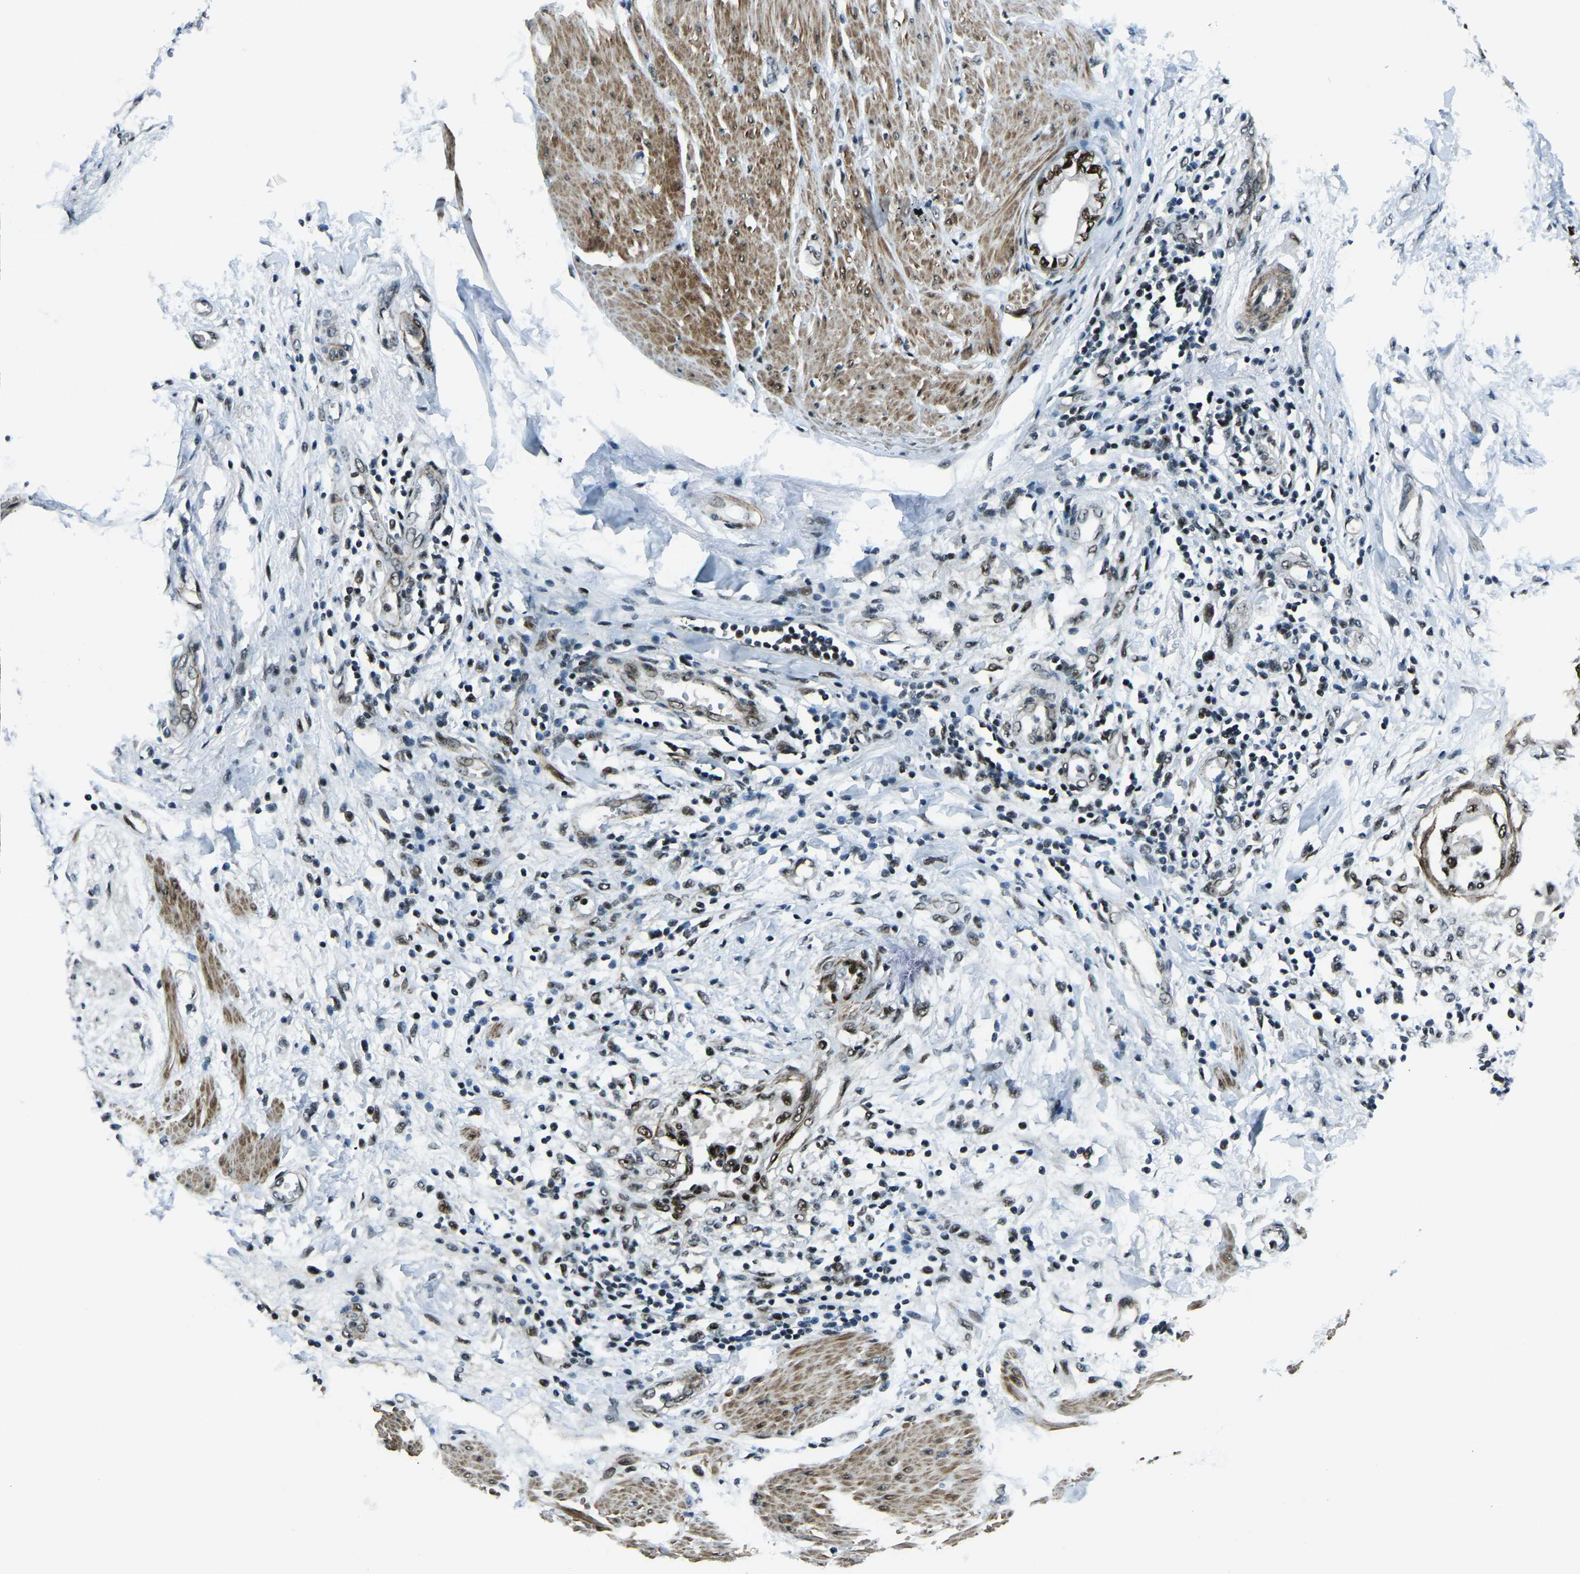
{"staining": {"intensity": "moderate", "quantity": ">75%", "location": "nuclear"}, "tissue": "pancreatic cancer", "cell_type": "Tumor cells", "image_type": "cancer", "snomed": [{"axis": "morphology", "description": "Normal tissue, NOS"}, {"axis": "morphology", "description": "Adenocarcinoma, NOS"}, {"axis": "topography", "description": "Pancreas"}, {"axis": "topography", "description": "Duodenum"}], "caption": "Immunohistochemical staining of pancreatic cancer demonstrates moderate nuclear protein staining in about >75% of tumor cells.", "gene": "PRCC", "patient": {"sex": "female", "age": 60}}